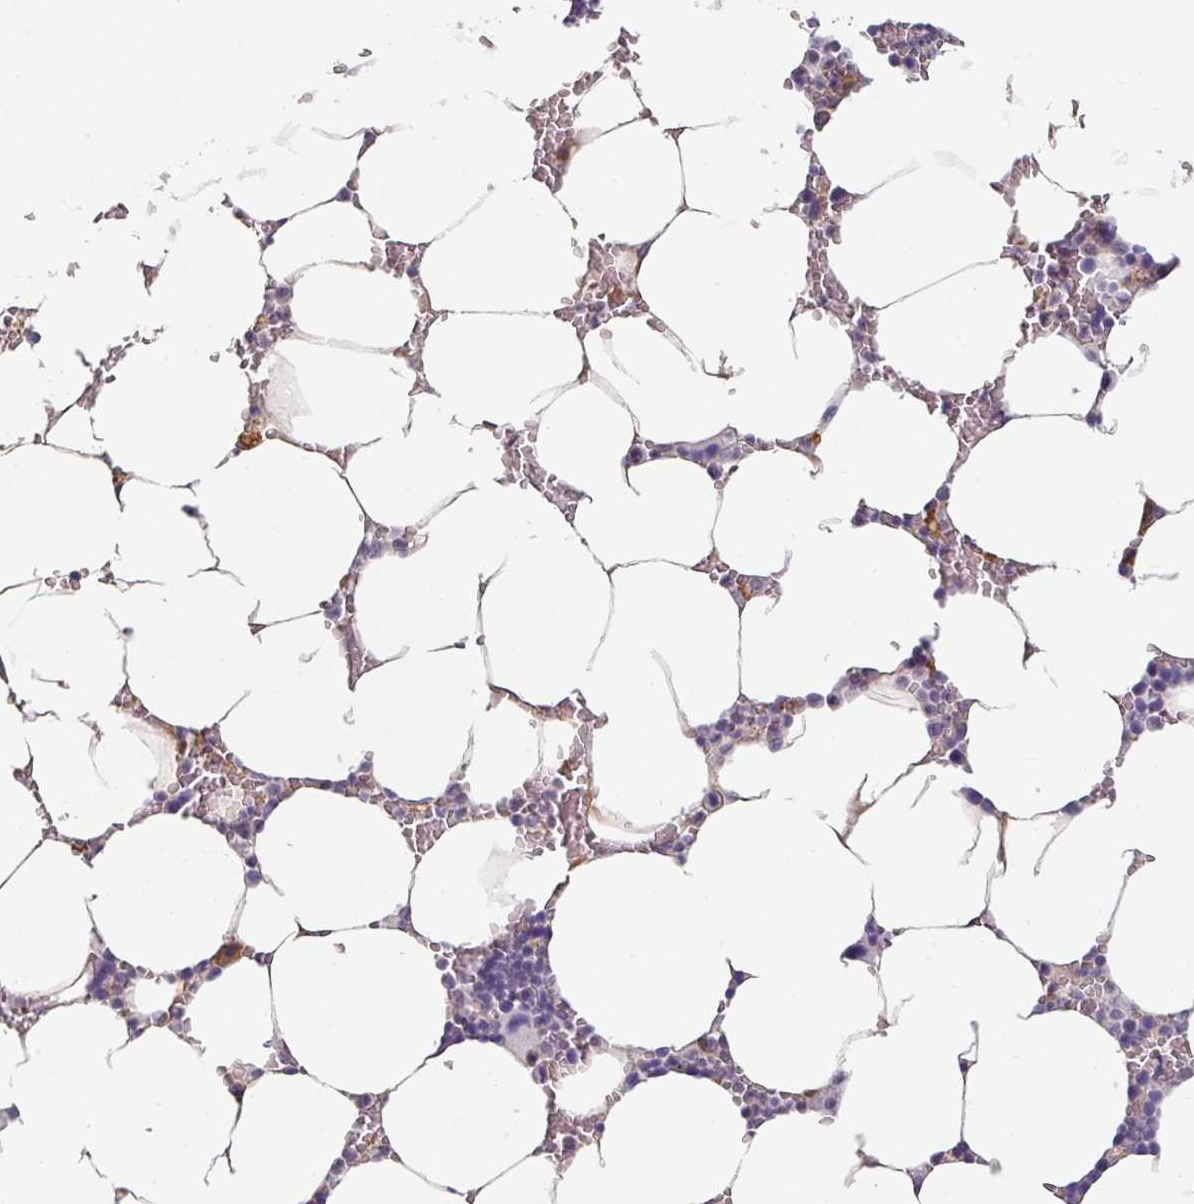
{"staining": {"intensity": "negative", "quantity": "none", "location": "none"}, "tissue": "bone marrow", "cell_type": "Hematopoietic cells", "image_type": "normal", "snomed": [{"axis": "morphology", "description": "Normal tissue, NOS"}, {"axis": "topography", "description": "Bone marrow"}], "caption": "Micrograph shows no protein staining in hematopoietic cells of benign bone marrow.", "gene": "C1QB", "patient": {"sex": "male", "age": 70}}